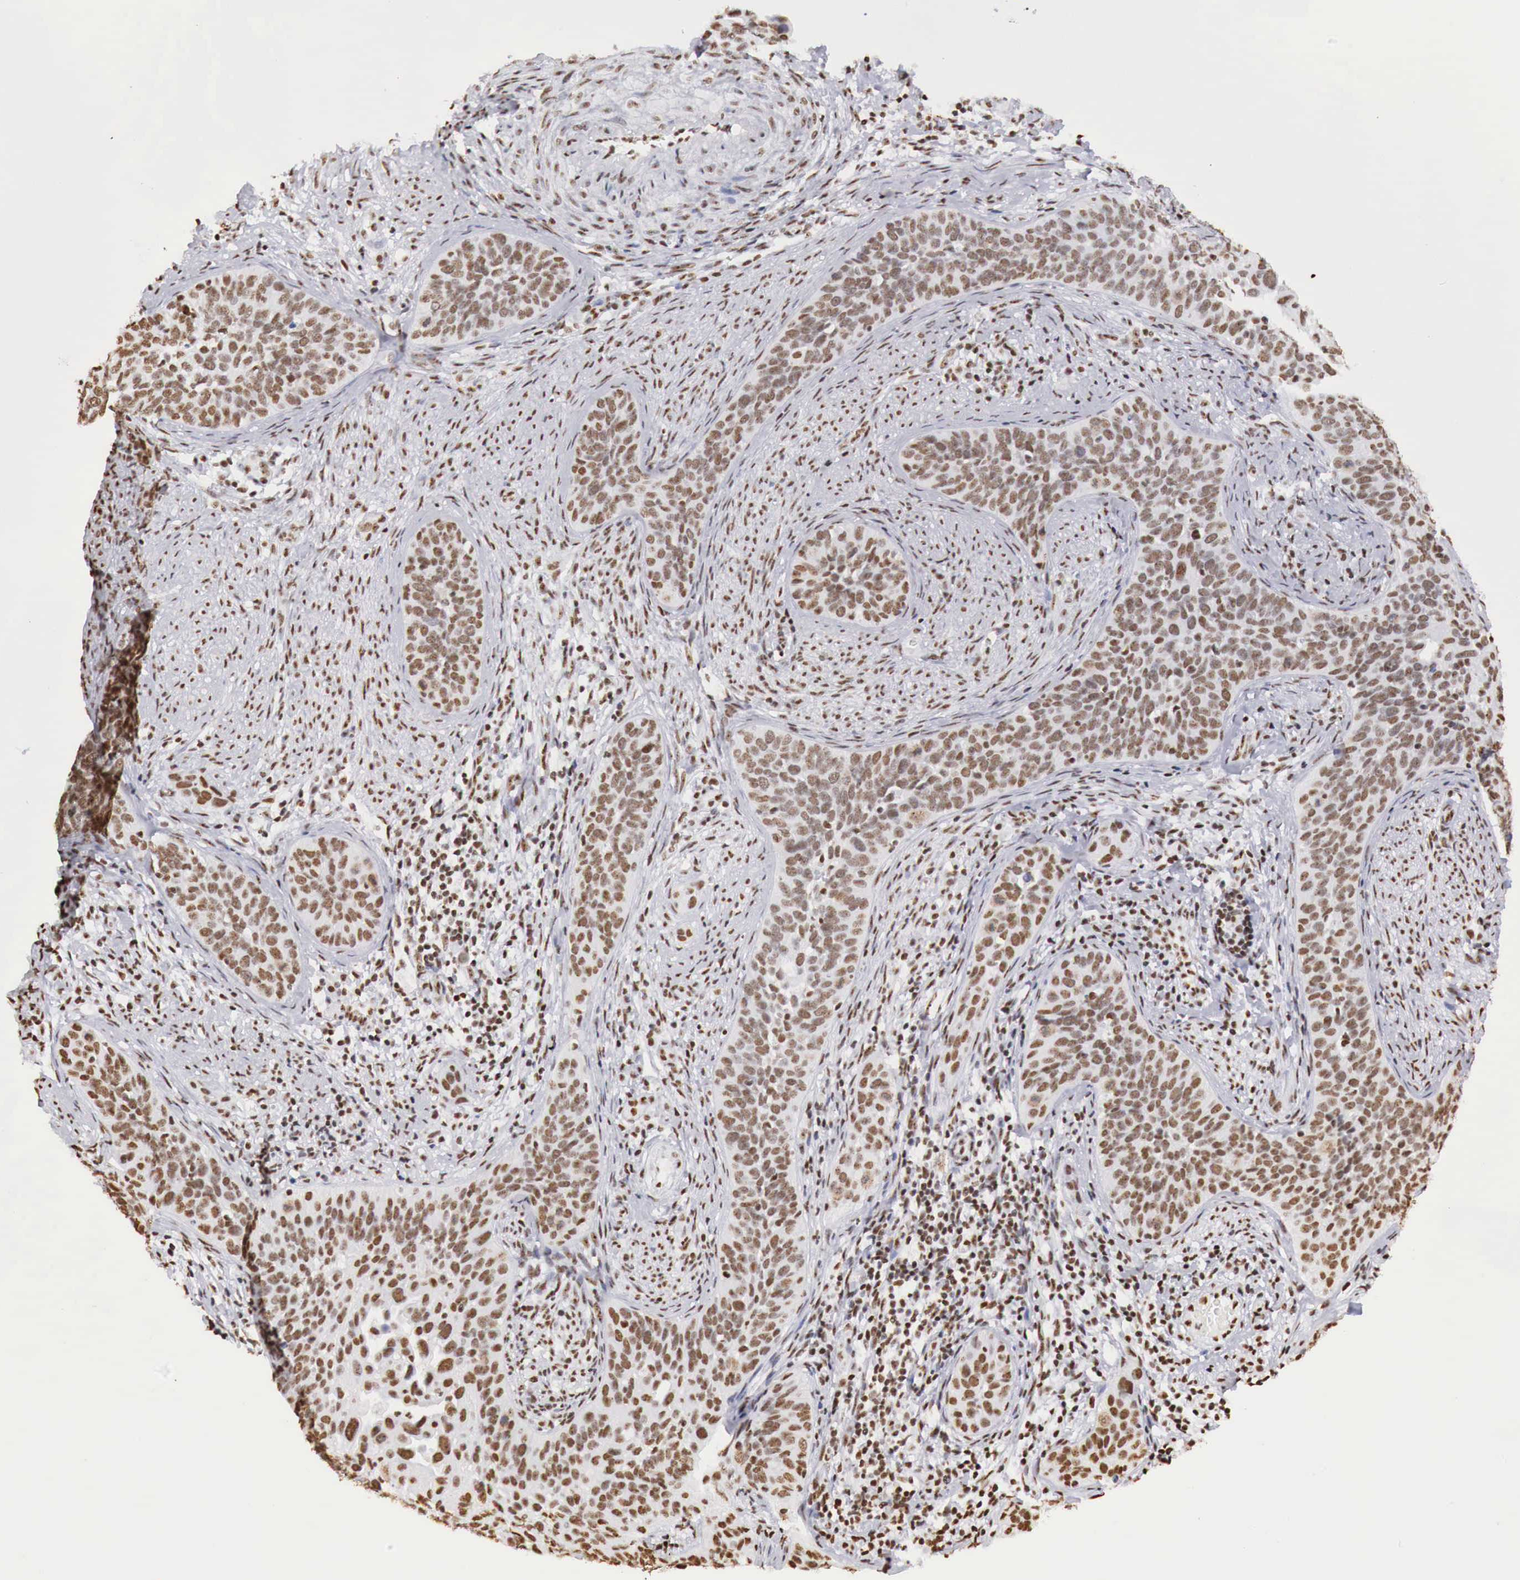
{"staining": {"intensity": "strong", "quantity": ">75%", "location": "nuclear"}, "tissue": "cervical cancer", "cell_type": "Tumor cells", "image_type": "cancer", "snomed": [{"axis": "morphology", "description": "Squamous cell carcinoma, NOS"}, {"axis": "topography", "description": "Cervix"}], "caption": "There is high levels of strong nuclear staining in tumor cells of squamous cell carcinoma (cervical), as demonstrated by immunohistochemical staining (brown color).", "gene": "DKC1", "patient": {"sex": "female", "age": 31}}